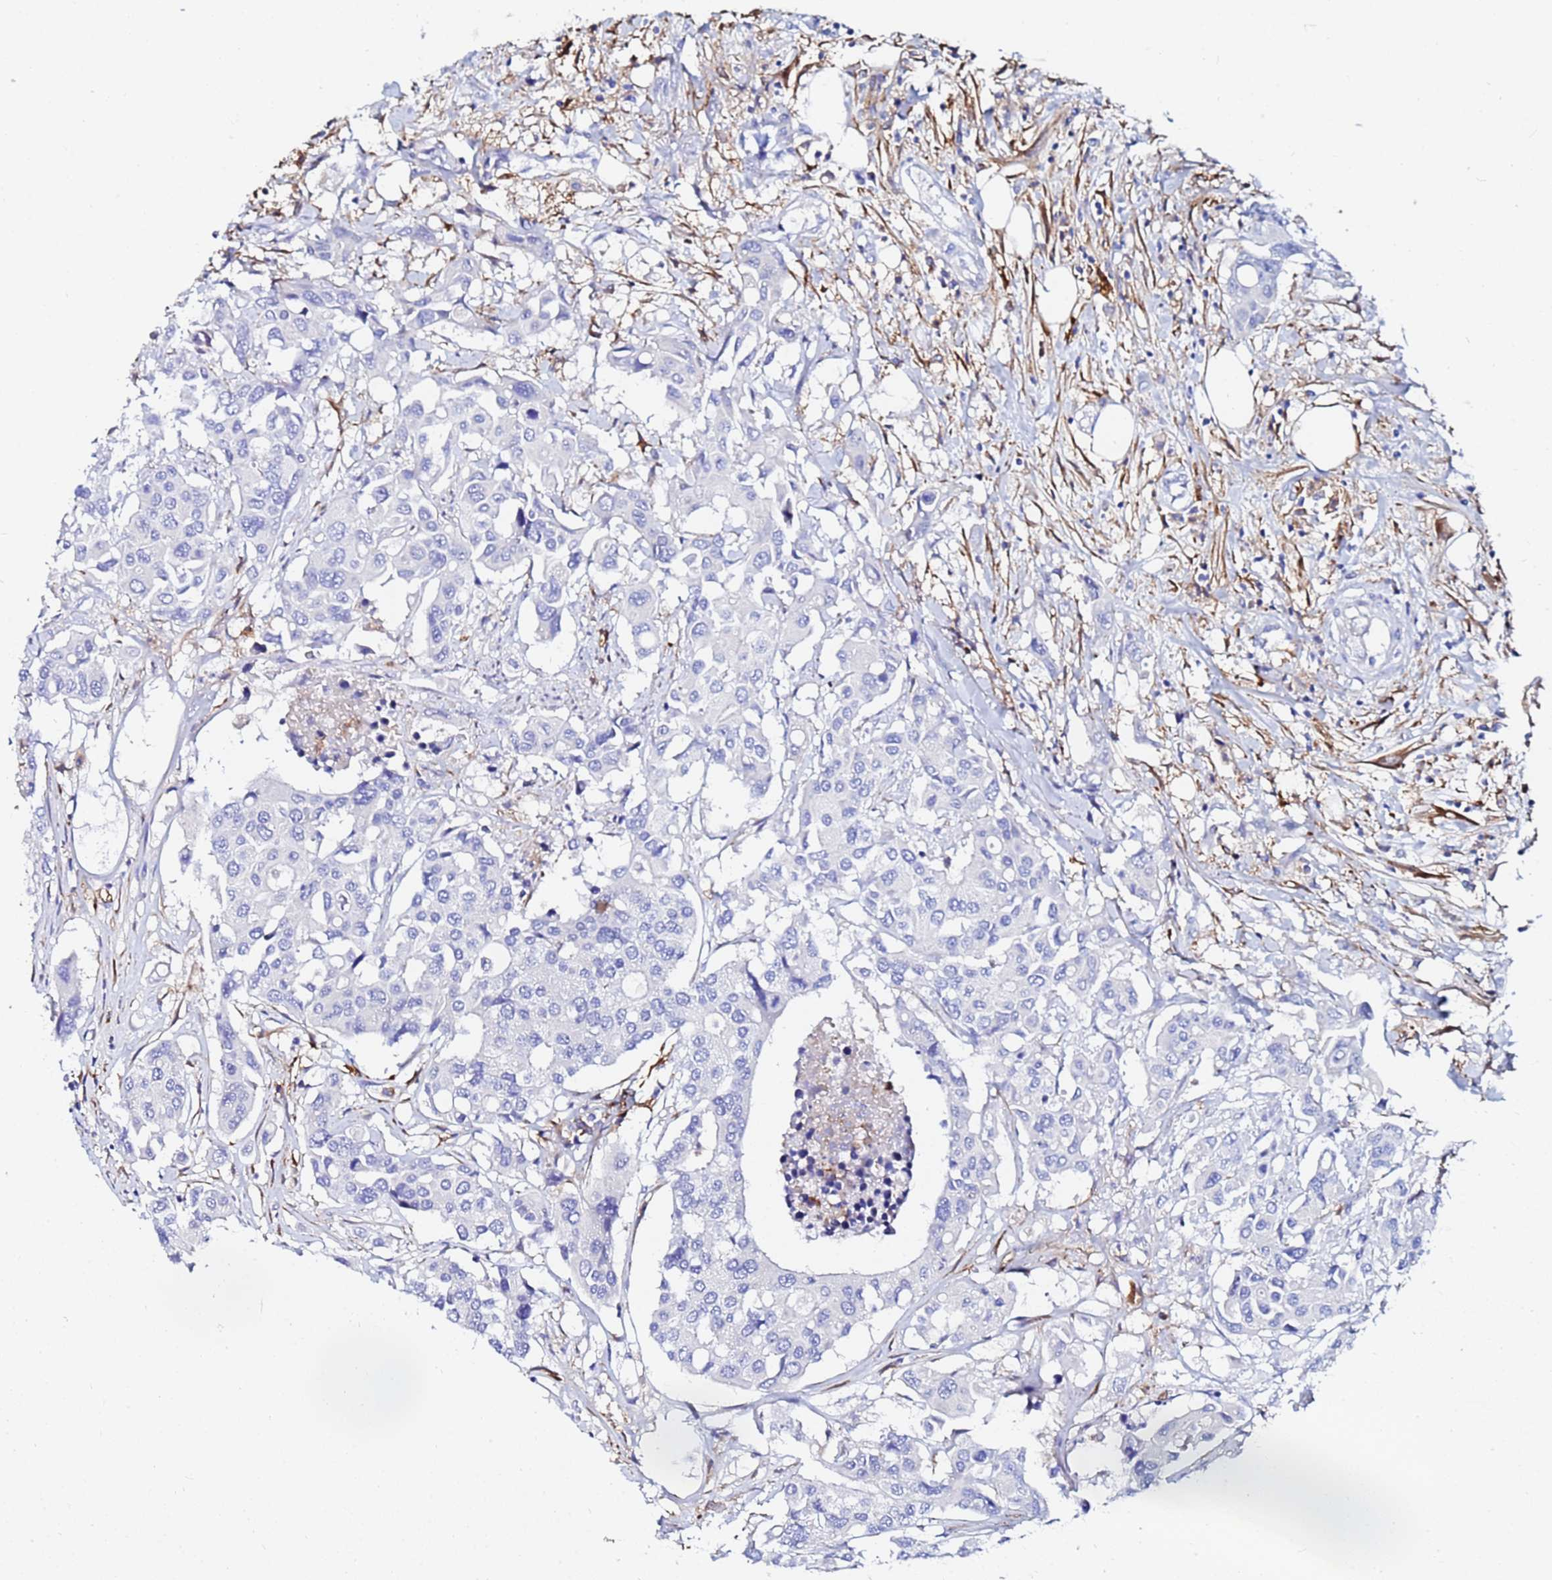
{"staining": {"intensity": "negative", "quantity": "none", "location": "none"}, "tissue": "colorectal cancer", "cell_type": "Tumor cells", "image_type": "cancer", "snomed": [{"axis": "morphology", "description": "Adenocarcinoma, NOS"}, {"axis": "topography", "description": "Colon"}], "caption": "Immunohistochemistry (IHC) micrograph of neoplastic tissue: human adenocarcinoma (colorectal) stained with DAB (3,3'-diaminobenzidine) demonstrates no significant protein staining in tumor cells. The staining is performed using DAB brown chromogen with nuclei counter-stained in using hematoxylin.", "gene": "BASP1", "patient": {"sex": "male", "age": 77}}